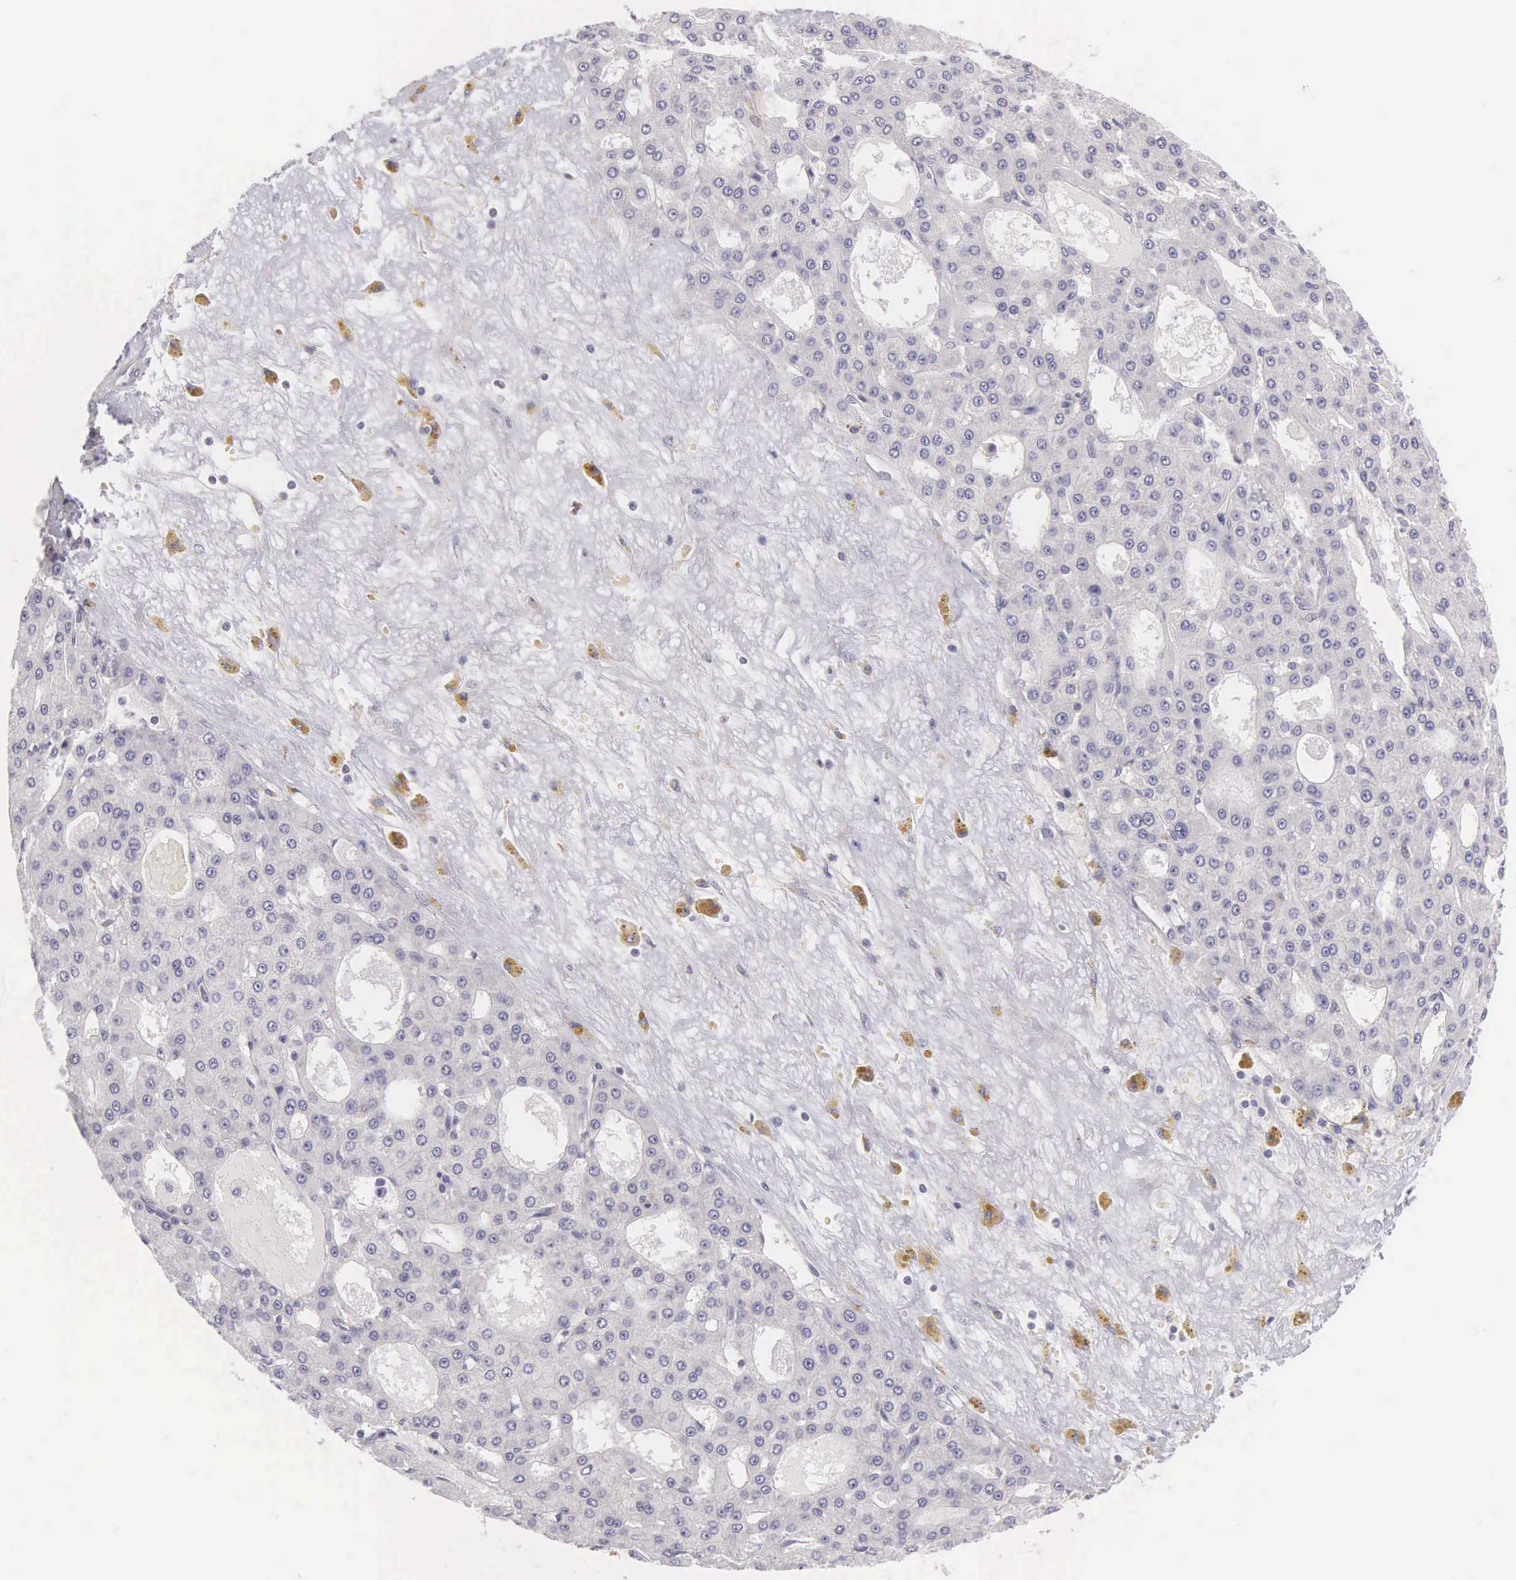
{"staining": {"intensity": "negative", "quantity": "none", "location": "none"}, "tissue": "liver cancer", "cell_type": "Tumor cells", "image_type": "cancer", "snomed": [{"axis": "morphology", "description": "Carcinoma, Hepatocellular, NOS"}, {"axis": "topography", "description": "Liver"}], "caption": "The histopathology image displays no staining of tumor cells in liver hepatocellular carcinoma.", "gene": "OSBPL3", "patient": {"sex": "male", "age": 47}}